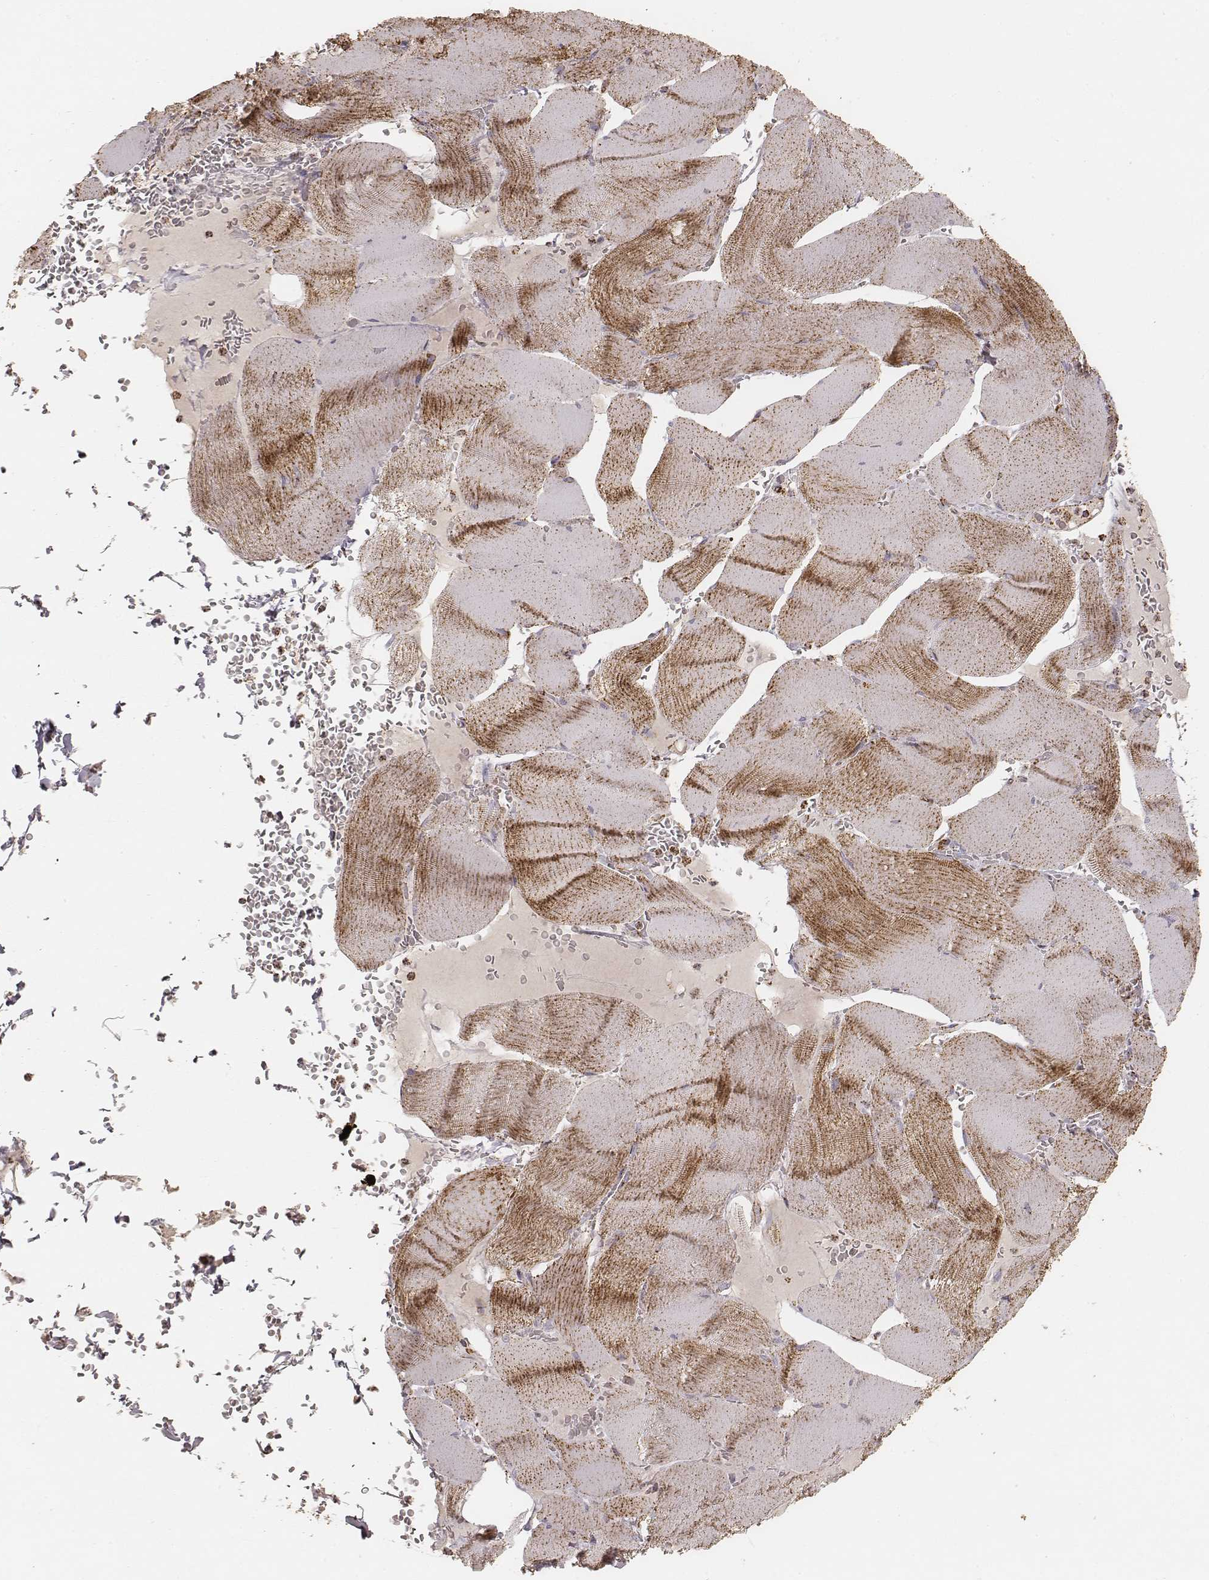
{"staining": {"intensity": "moderate", "quantity": "25%-75%", "location": "cytoplasmic/membranous"}, "tissue": "skeletal muscle", "cell_type": "Myocytes", "image_type": "normal", "snomed": [{"axis": "morphology", "description": "Normal tissue, NOS"}, {"axis": "topography", "description": "Skeletal muscle"}], "caption": "This is a micrograph of IHC staining of benign skeletal muscle, which shows moderate staining in the cytoplasmic/membranous of myocytes.", "gene": "CS", "patient": {"sex": "male", "age": 56}}